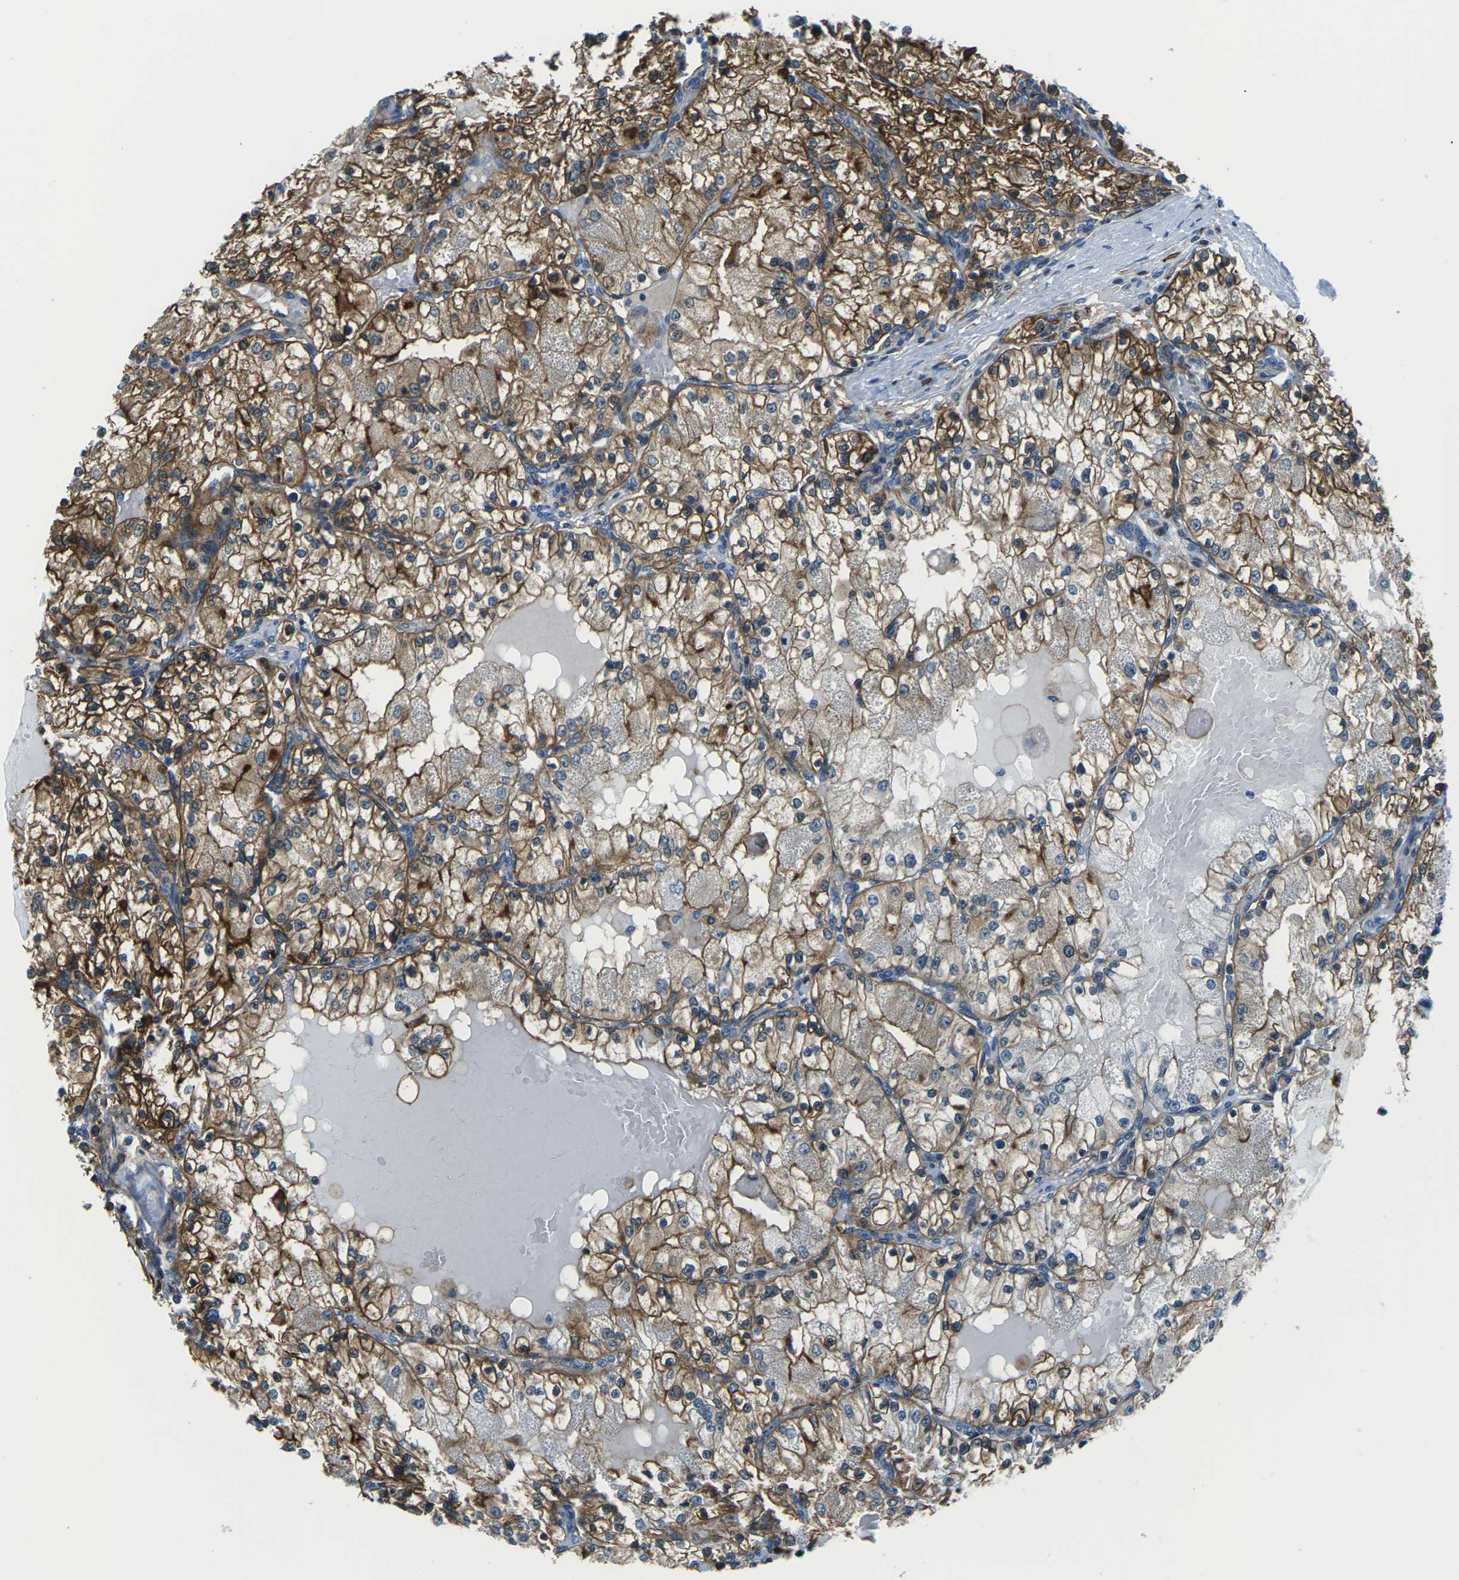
{"staining": {"intensity": "strong", "quantity": ">75%", "location": "cytoplasmic/membranous"}, "tissue": "renal cancer", "cell_type": "Tumor cells", "image_type": "cancer", "snomed": [{"axis": "morphology", "description": "Adenocarcinoma, NOS"}, {"axis": "topography", "description": "Kidney"}], "caption": "This is a photomicrograph of immunohistochemistry (IHC) staining of renal cancer, which shows strong staining in the cytoplasmic/membranous of tumor cells.", "gene": "SOCS4", "patient": {"sex": "male", "age": 68}}